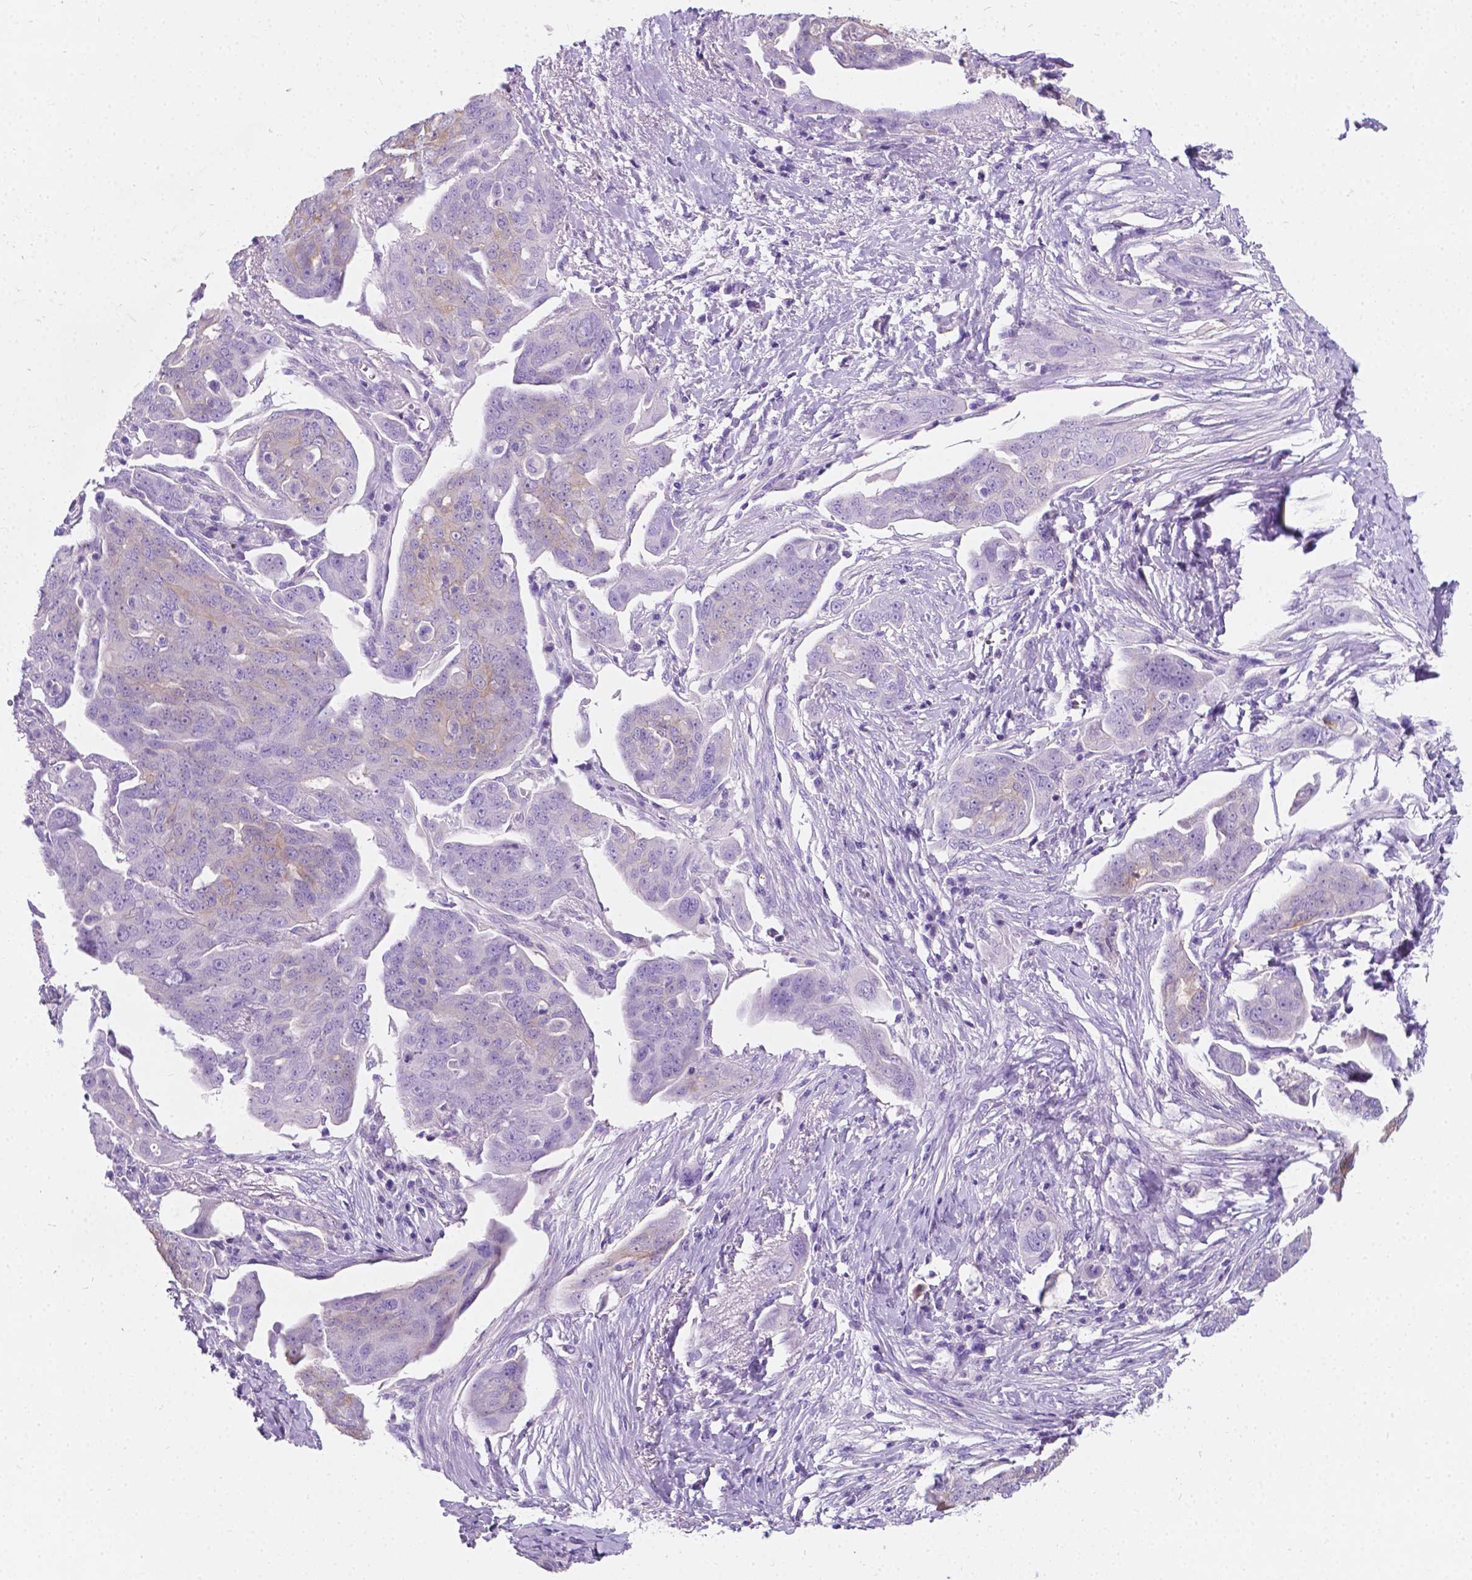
{"staining": {"intensity": "weak", "quantity": "<25%", "location": "cytoplasmic/membranous"}, "tissue": "ovarian cancer", "cell_type": "Tumor cells", "image_type": "cancer", "snomed": [{"axis": "morphology", "description": "Carcinoma, endometroid"}, {"axis": "topography", "description": "Ovary"}], "caption": "Protein analysis of ovarian cancer displays no significant expression in tumor cells.", "gene": "GNAO1", "patient": {"sex": "female", "age": 70}}